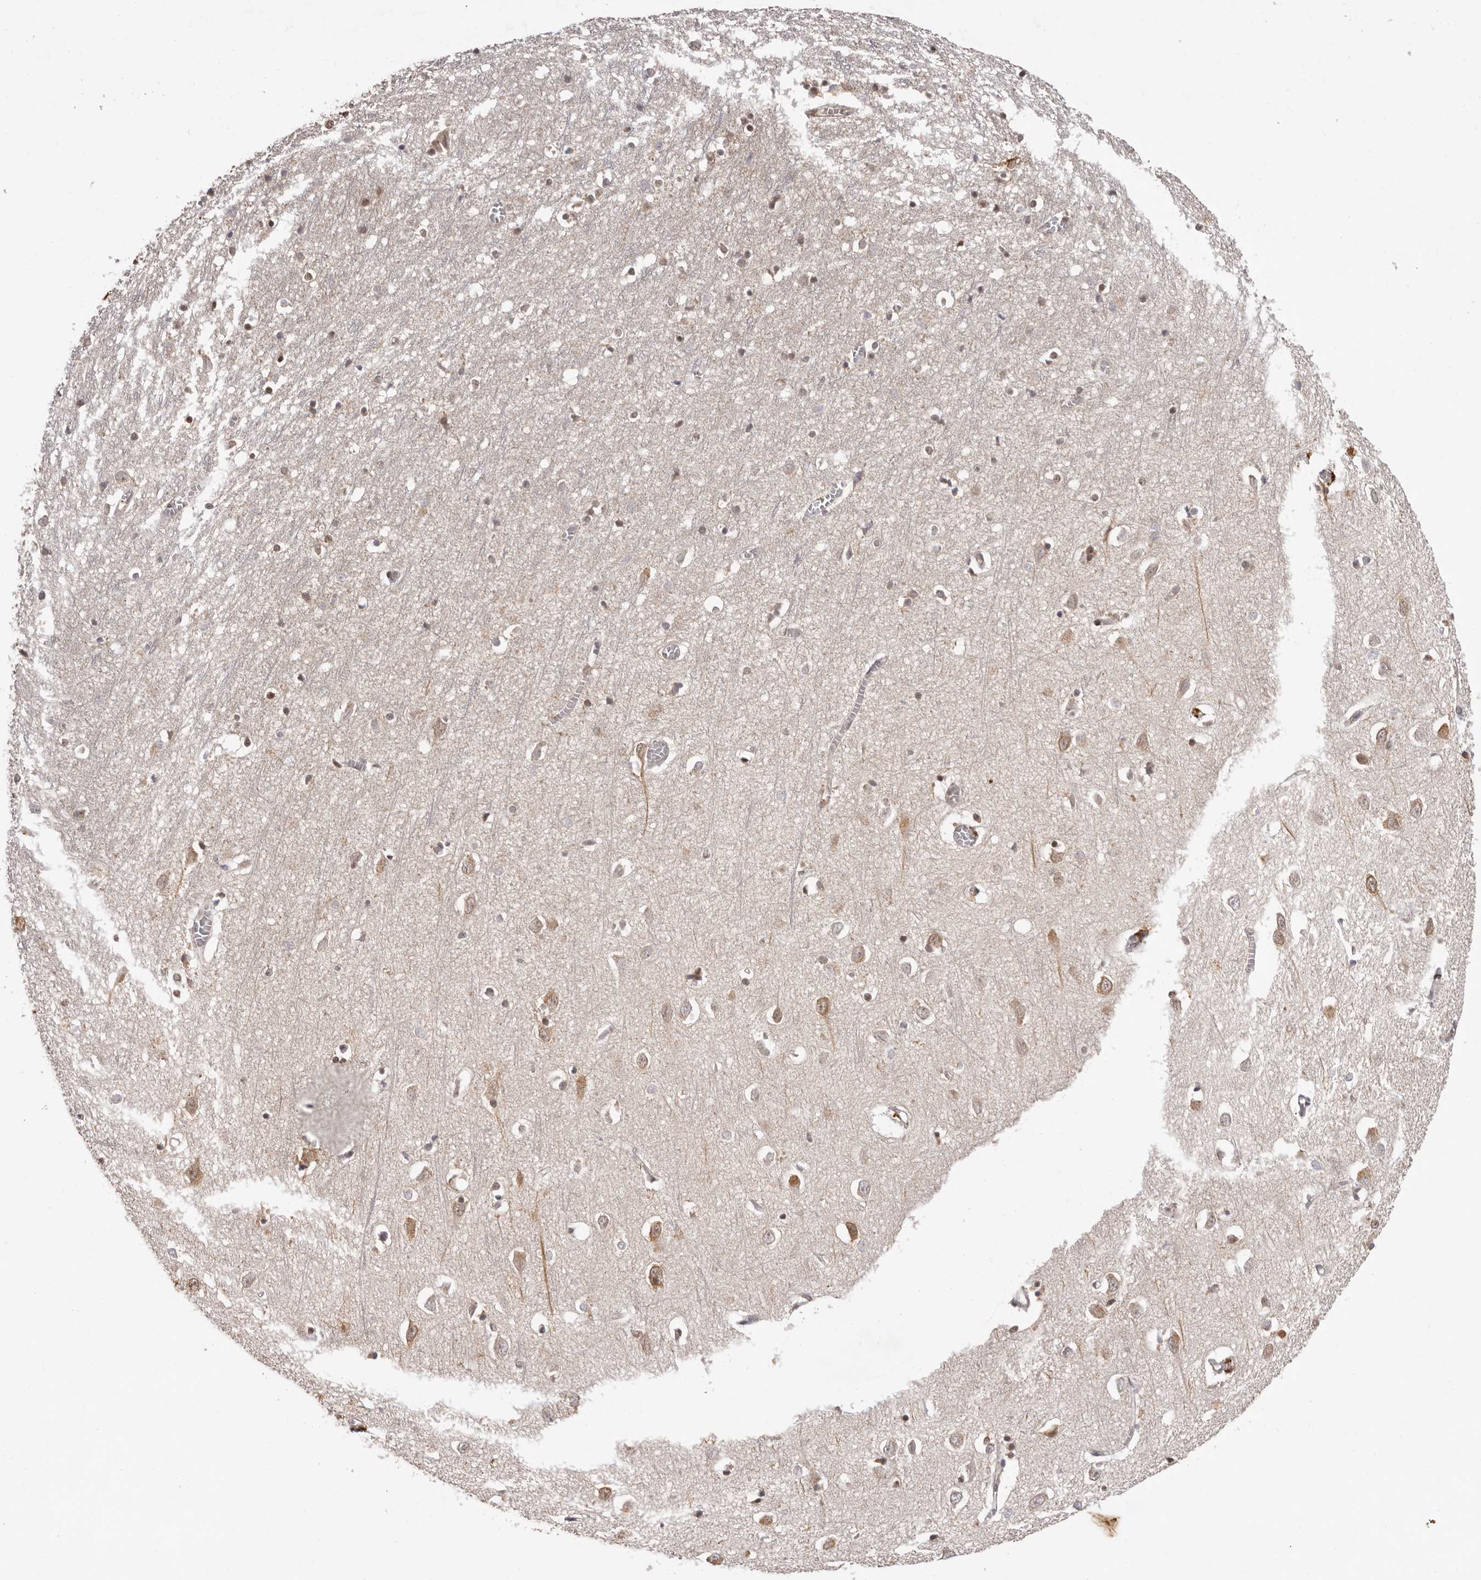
{"staining": {"intensity": "negative", "quantity": "none", "location": "none"}, "tissue": "cerebral cortex", "cell_type": "Endothelial cells", "image_type": "normal", "snomed": [{"axis": "morphology", "description": "Normal tissue, NOS"}, {"axis": "topography", "description": "Cerebral cortex"}], "caption": "Immunohistochemistry of unremarkable cerebral cortex exhibits no staining in endothelial cells. (DAB (3,3'-diaminobenzidine) immunohistochemistry visualized using brightfield microscopy, high magnification).", "gene": "TBX5", "patient": {"sex": "female", "age": 64}}